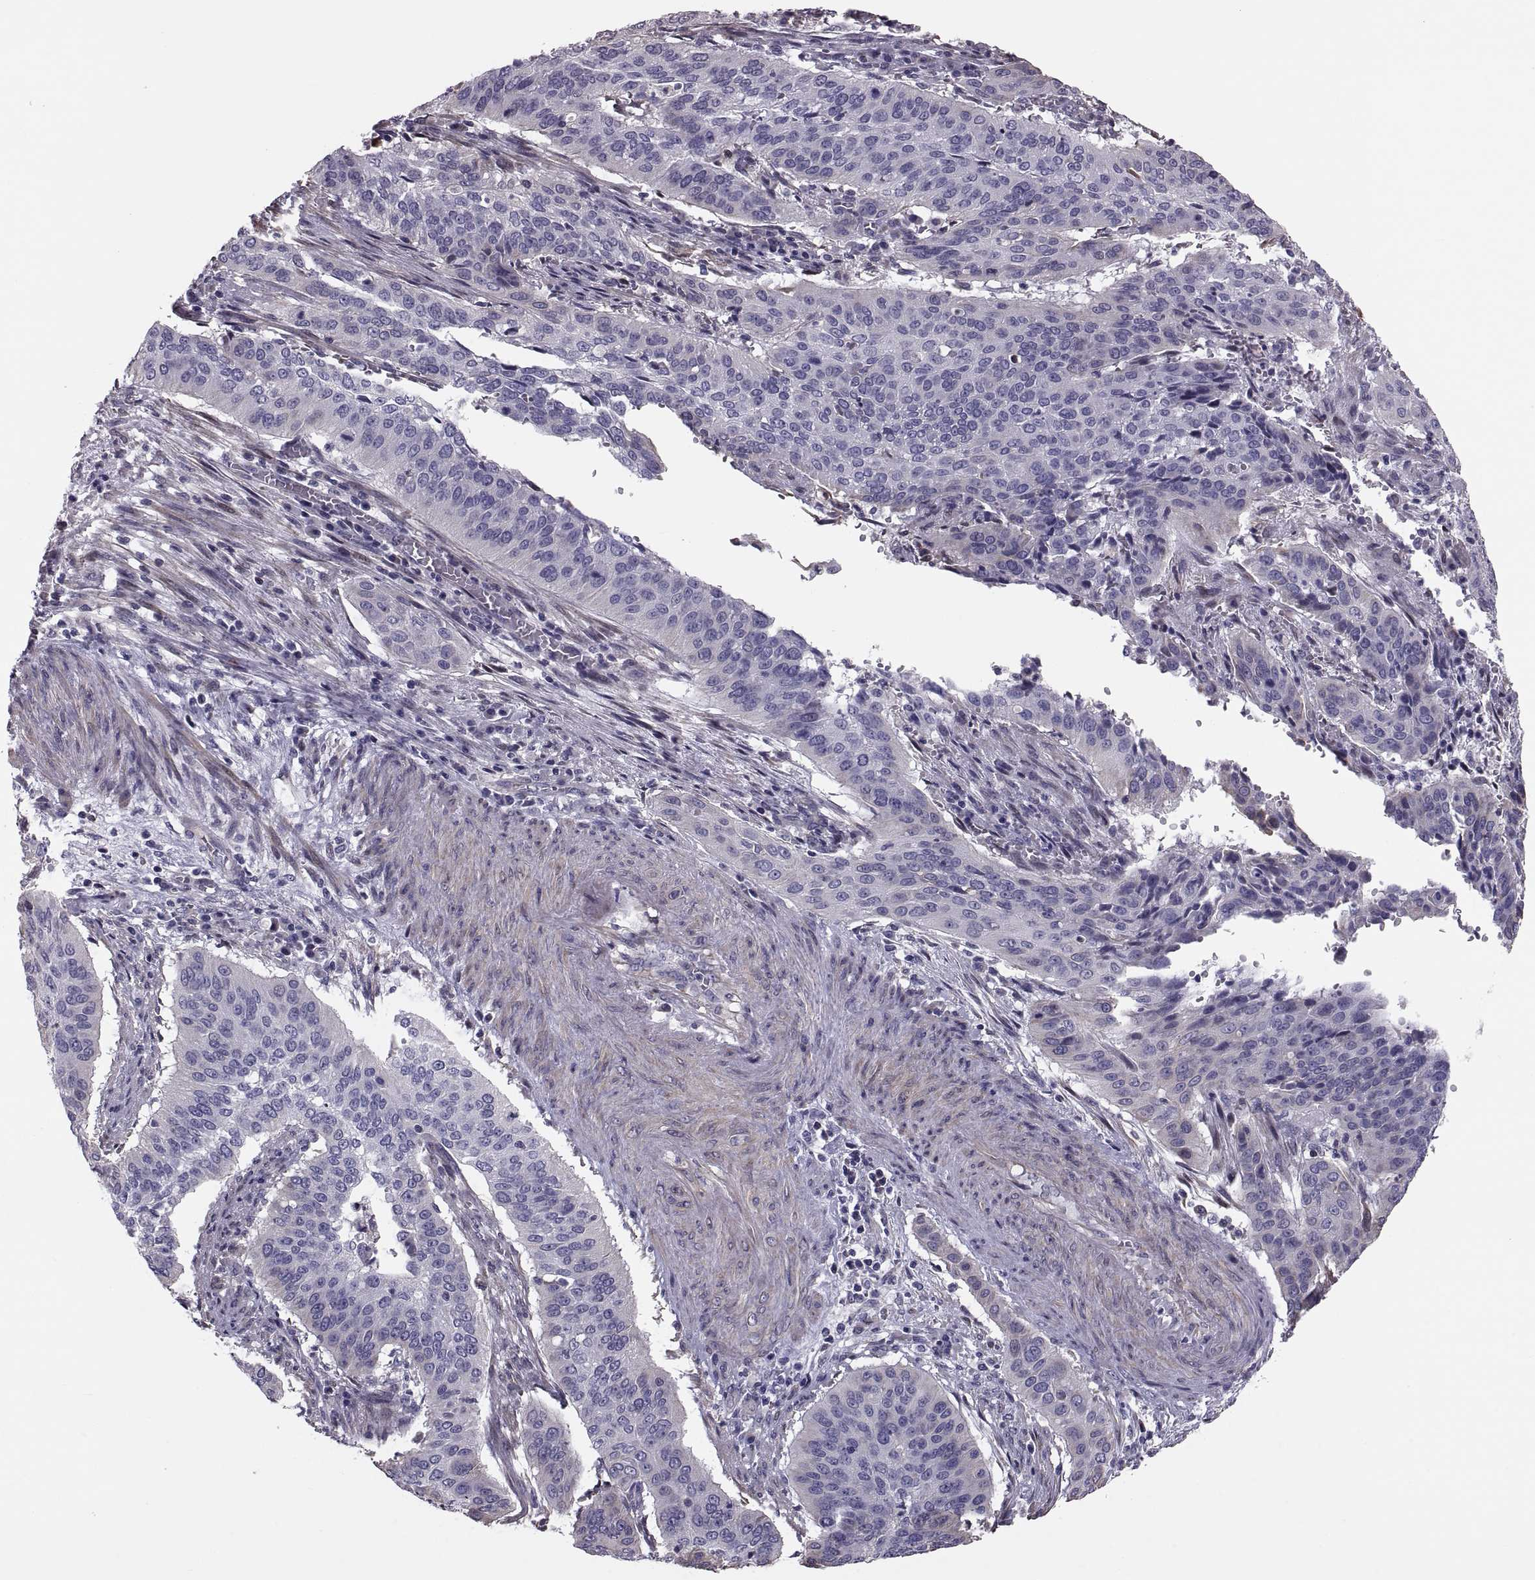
{"staining": {"intensity": "negative", "quantity": "none", "location": "none"}, "tissue": "cervical cancer", "cell_type": "Tumor cells", "image_type": "cancer", "snomed": [{"axis": "morphology", "description": "Squamous cell carcinoma, NOS"}, {"axis": "topography", "description": "Cervix"}], "caption": "Squamous cell carcinoma (cervical) stained for a protein using immunohistochemistry (IHC) exhibits no staining tumor cells.", "gene": "ANO1", "patient": {"sex": "female", "age": 39}}